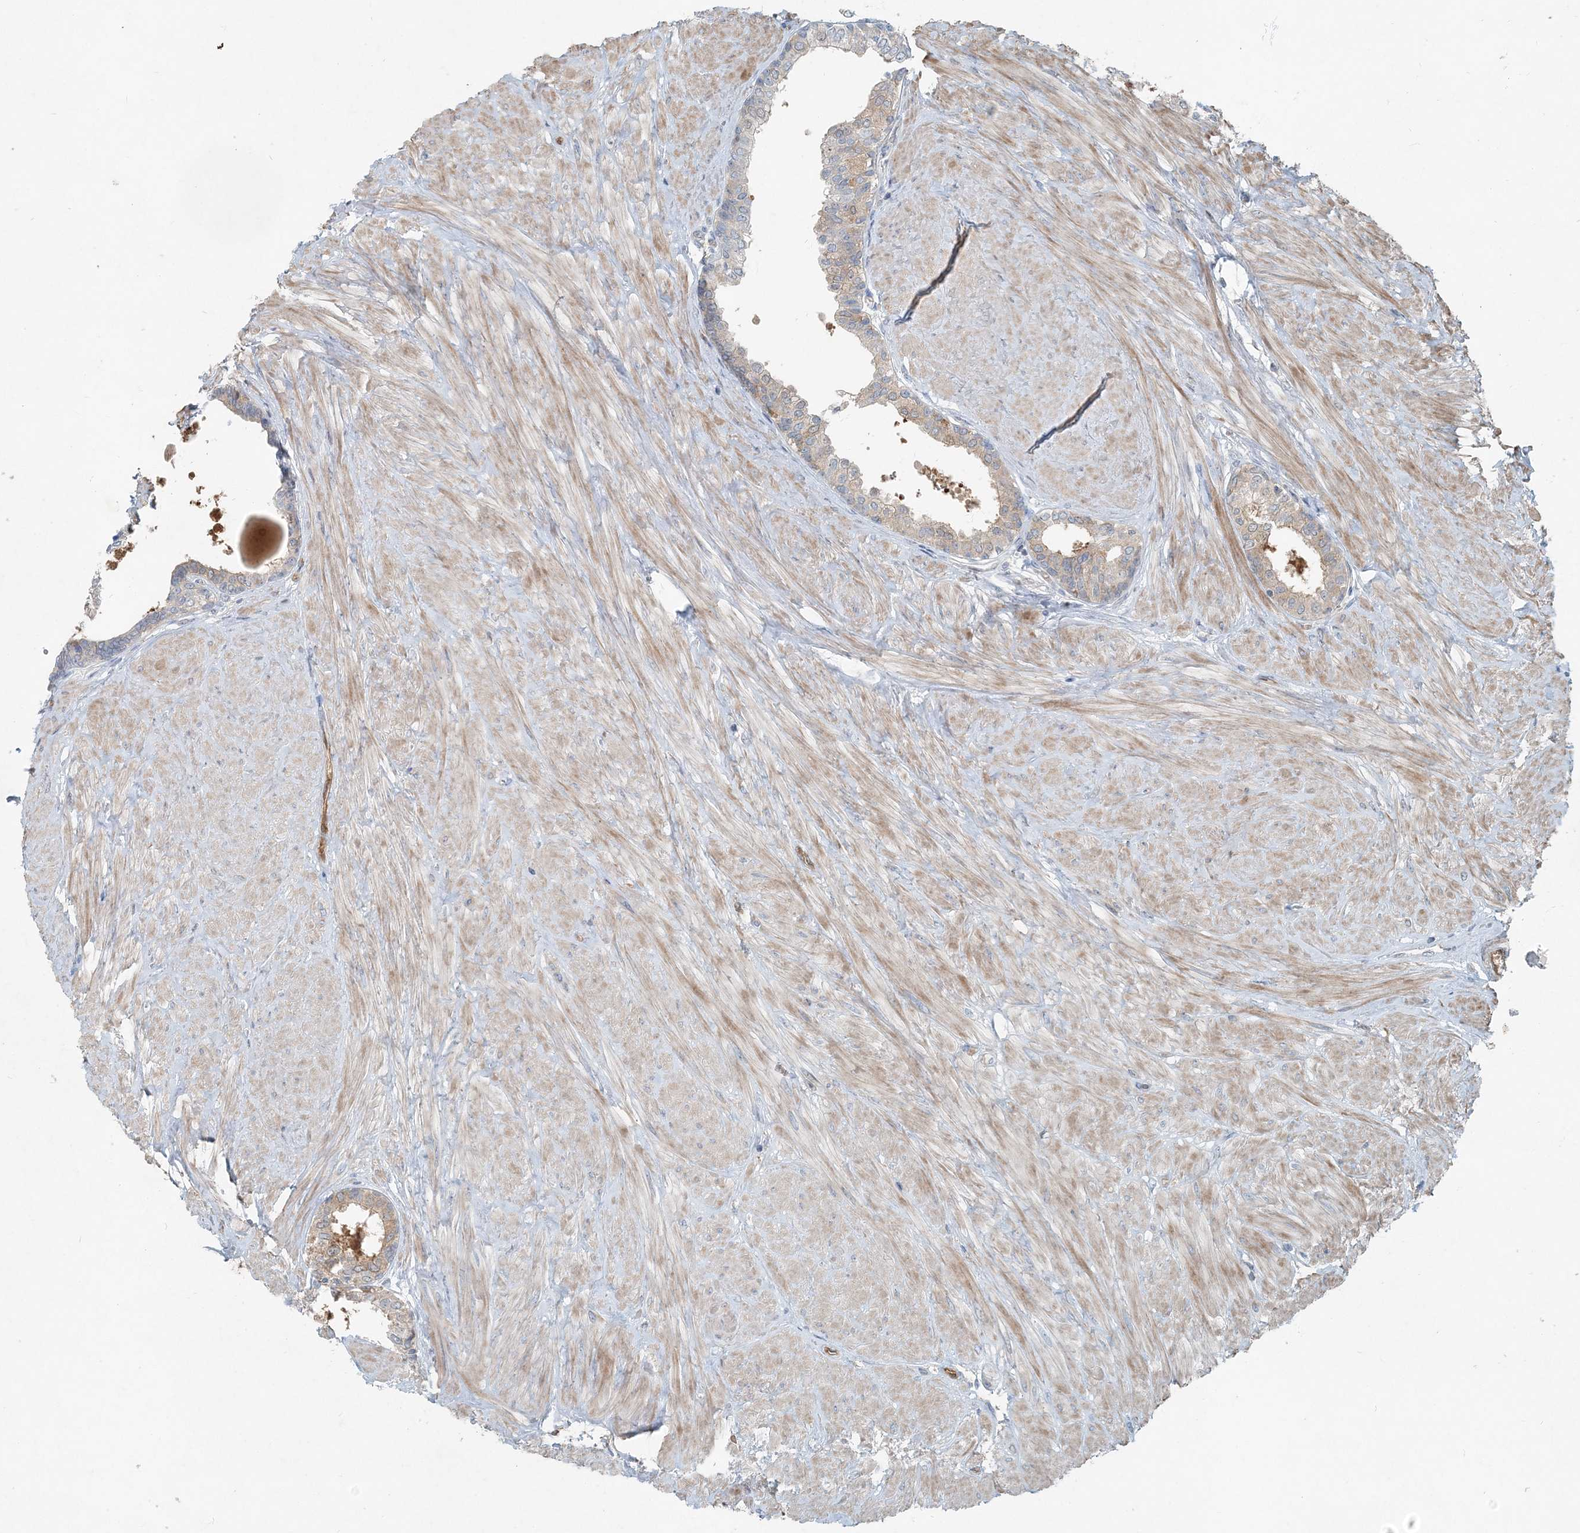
{"staining": {"intensity": "moderate", "quantity": ">75%", "location": "cytoplasmic/membranous"}, "tissue": "prostate", "cell_type": "Glandular cells", "image_type": "normal", "snomed": [{"axis": "morphology", "description": "Normal tissue, NOS"}, {"axis": "topography", "description": "Prostate"}], "caption": "Immunohistochemical staining of normal human prostate reveals moderate cytoplasmic/membranous protein expression in about >75% of glandular cells.", "gene": "ARMH1", "patient": {"sex": "male", "age": 48}}